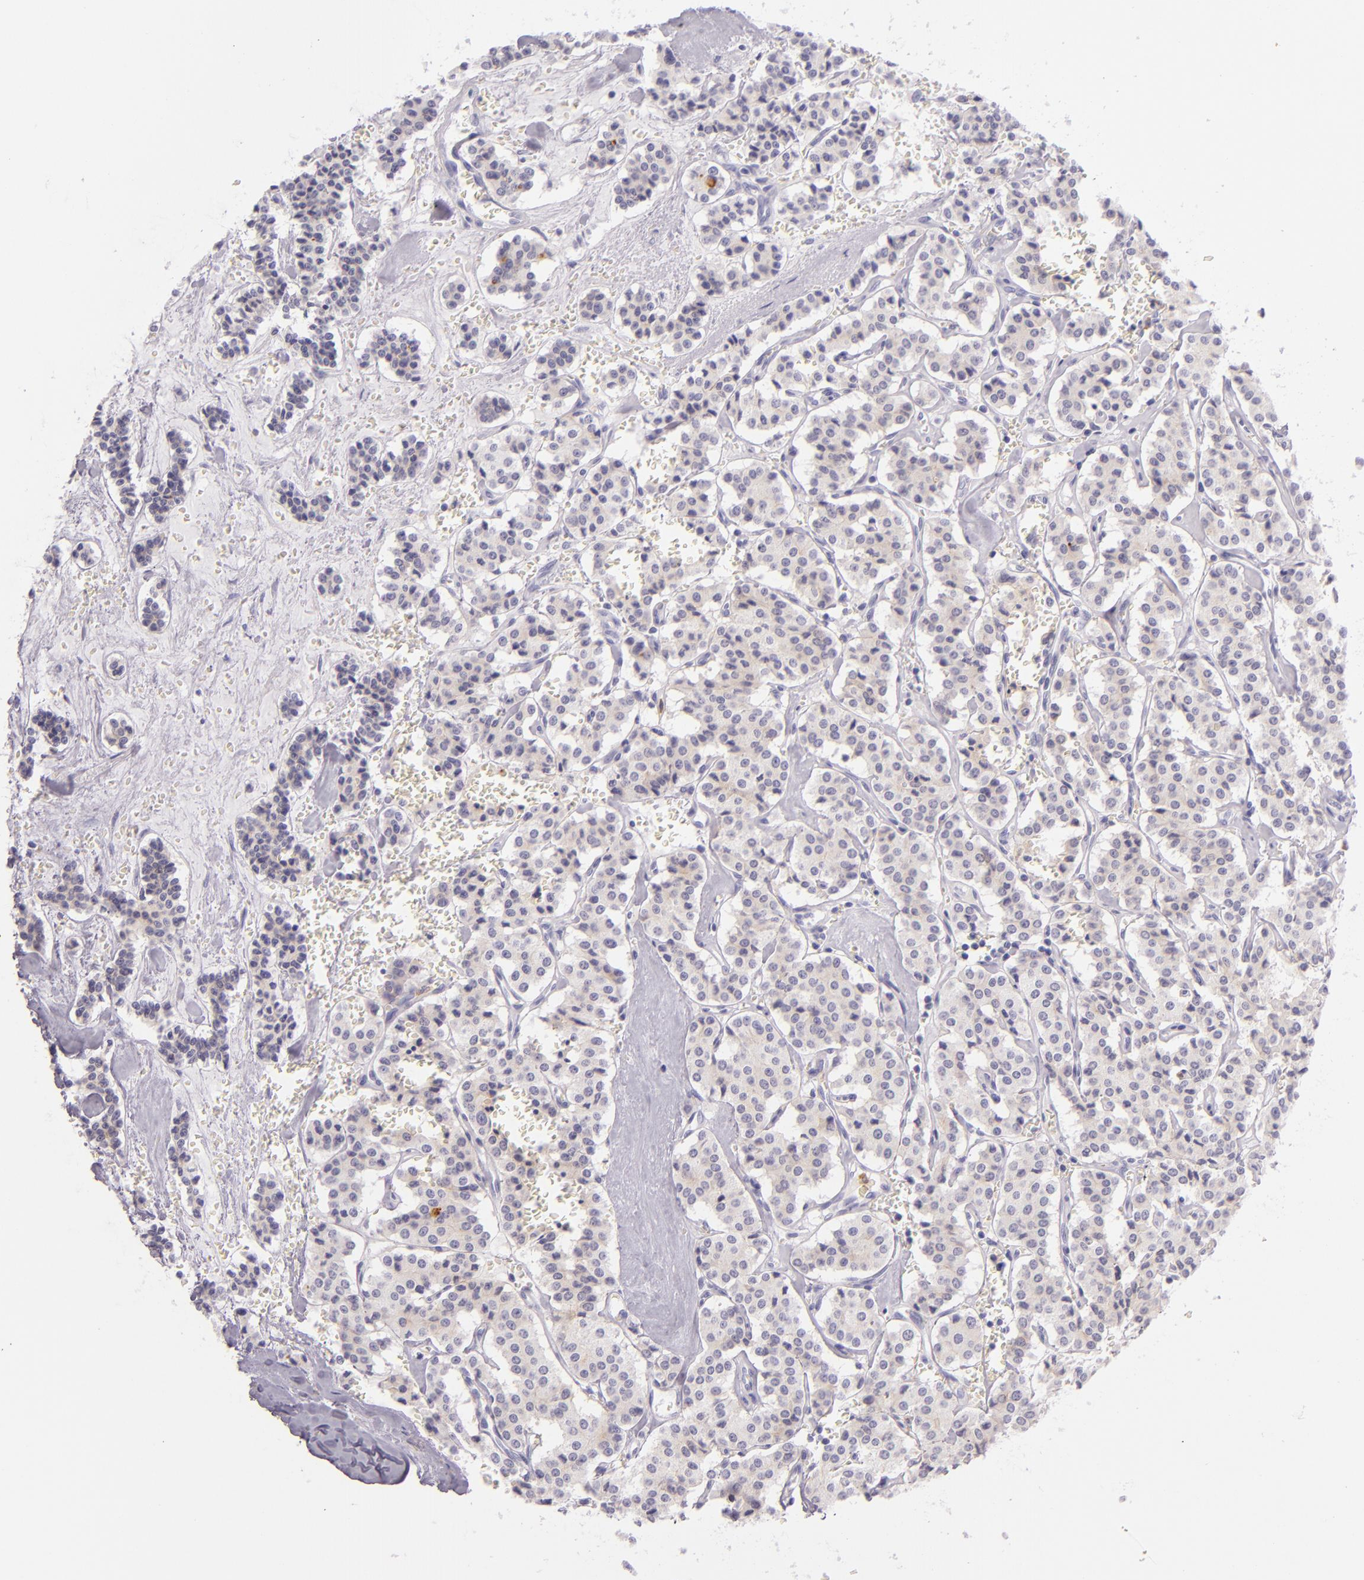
{"staining": {"intensity": "negative", "quantity": "none", "location": "none"}, "tissue": "carcinoid", "cell_type": "Tumor cells", "image_type": "cancer", "snomed": [{"axis": "morphology", "description": "Carcinoid, malignant, NOS"}, {"axis": "topography", "description": "Bronchus"}], "caption": "Tumor cells are negative for brown protein staining in malignant carcinoid.", "gene": "CEACAM1", "patient": {"sex": "male", "age": 55}}